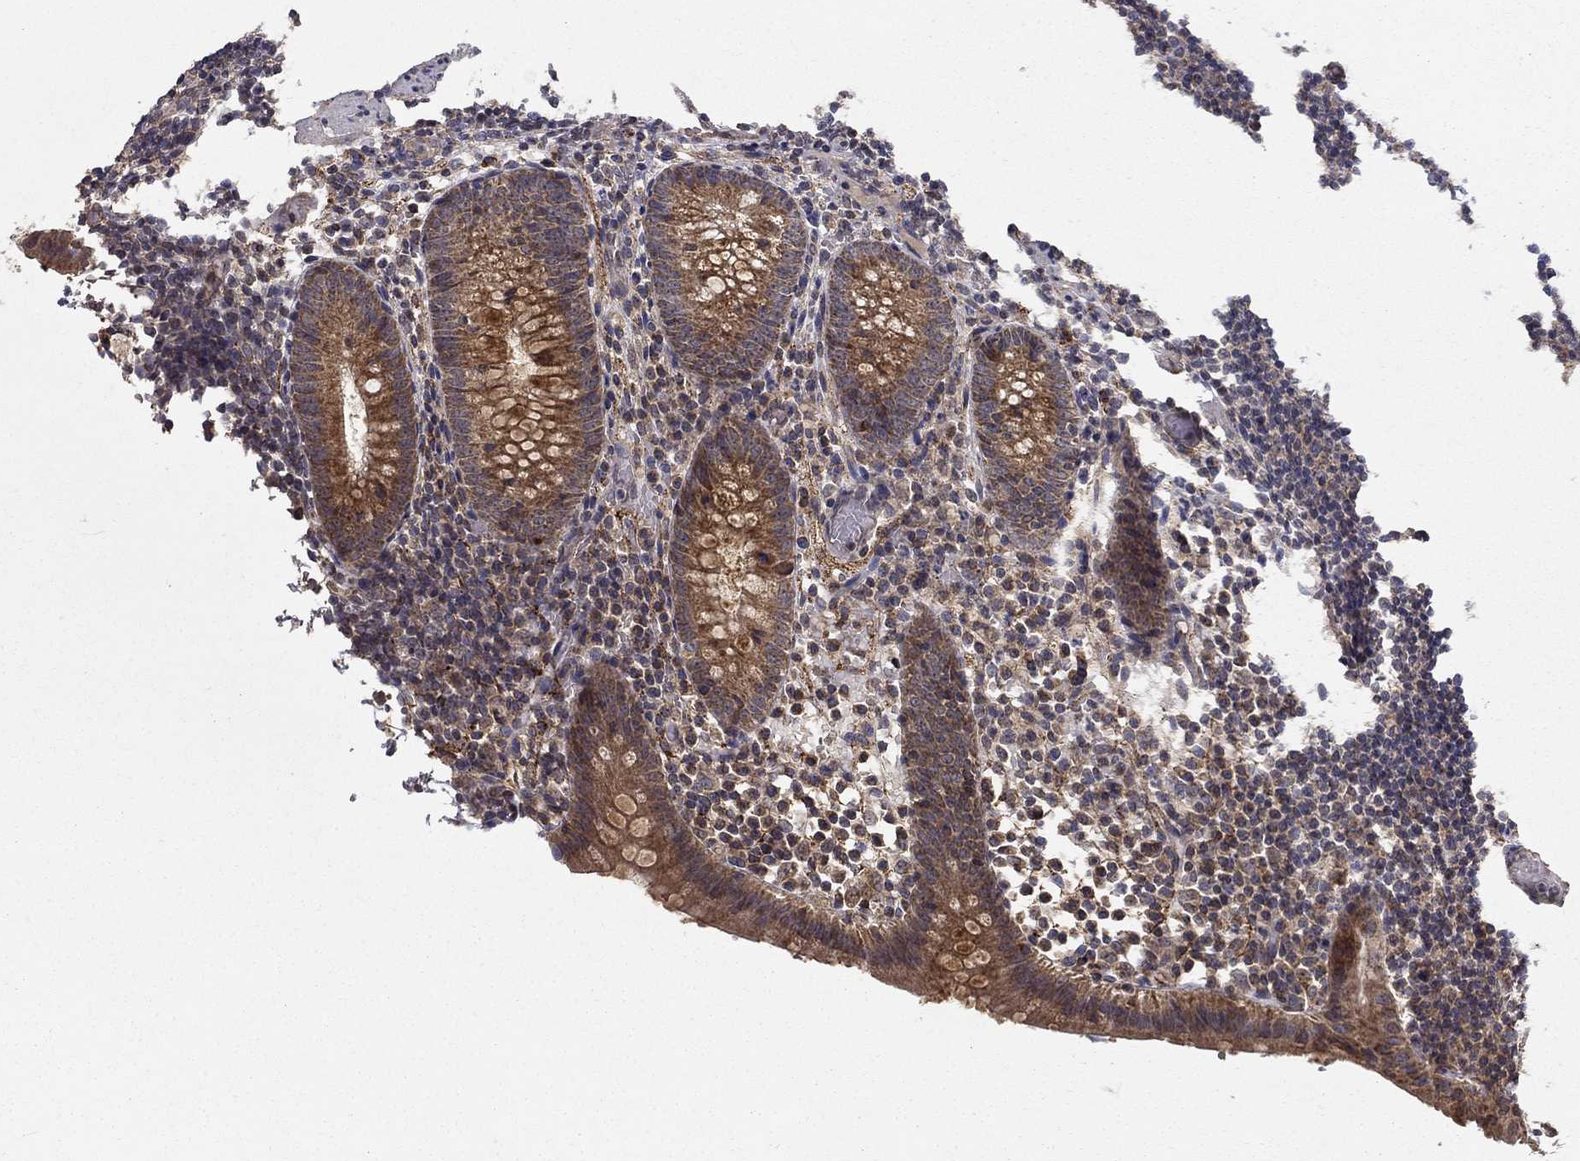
{"staining": {"intensity": "strong", "quantity": "<25%", "location": "cytoplasmic/membranous"}, "tissue": "appendix", "cell_type": "Glandular cells", "image_type": "normal", "snomed": [{"axis": "morphology", "description": "Normal tissue, NOS"}, {"axis": "topography", "description": "Appendix"}], "caption": "Brown immunohistochemical staining in benign human appendix exhibits strong cytoplasmic/membranous positivity in about <25% of glandular cells.", "gene": "SLC2A13", "patient": {"sex": "female", "age": 40}}